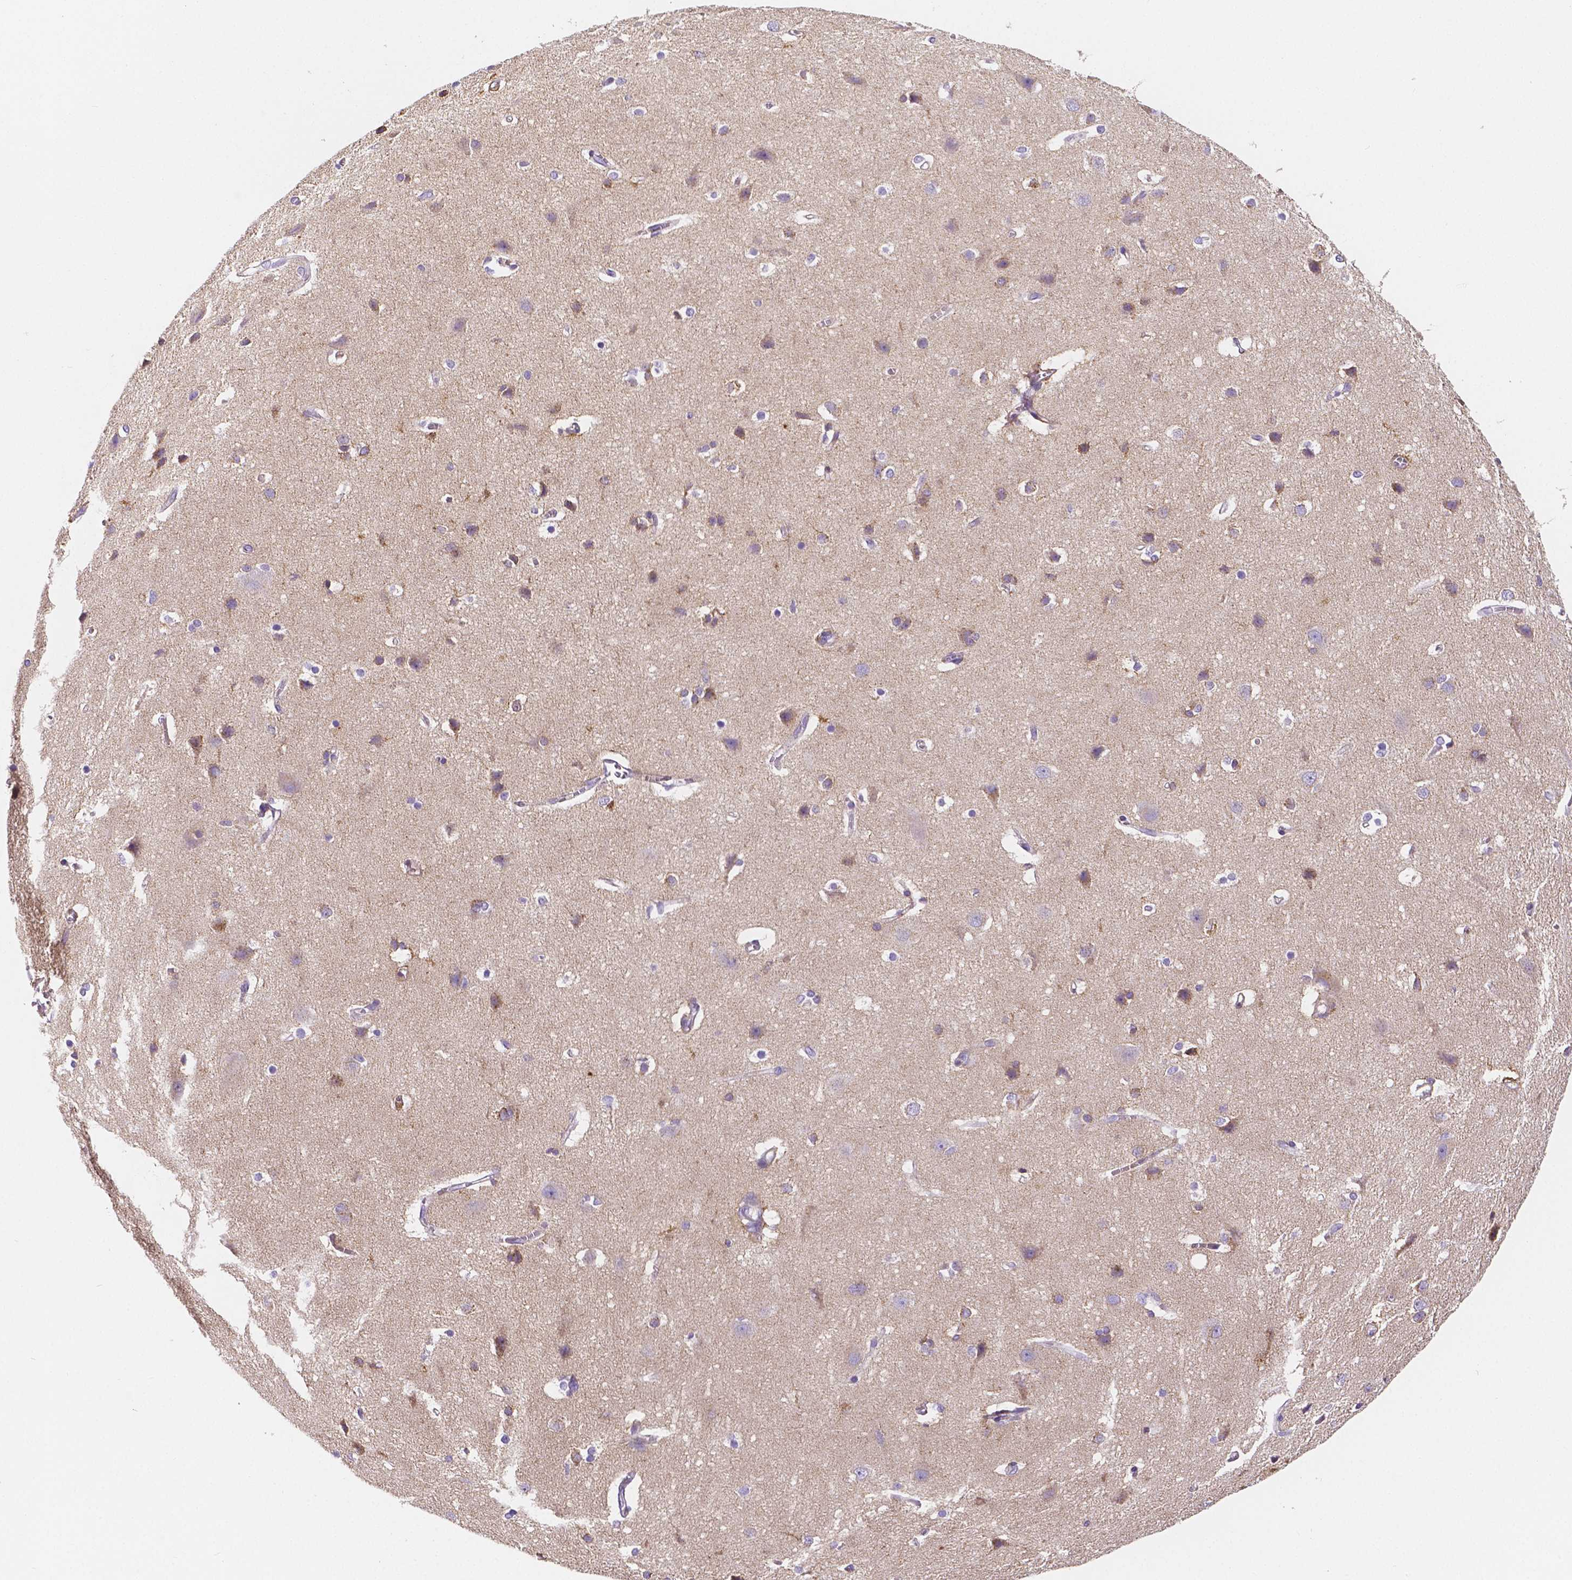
{"staining": {"intensity": "negative", "quantity": "none", "location": "none"}, "tissue": "cerebral cortex", "cell_type": "Endothelial cells", "image_type": "normal", "snomed": [{"axis": "morphology", "description": "Normal tissue, NOS"}, {"axis": "topography", "description": "Cerebral cortex"}], "caption": "Immunohistochemistry (IHC) micrograph of benign cerebral cortex: human cerebral cortex stained with DAB (3,3'-diaminobenzidine) demonstrates no significant protein expression in endothelial cells.", "gene": "GABRD", "patient": {"sex": "male", "age": 37}}